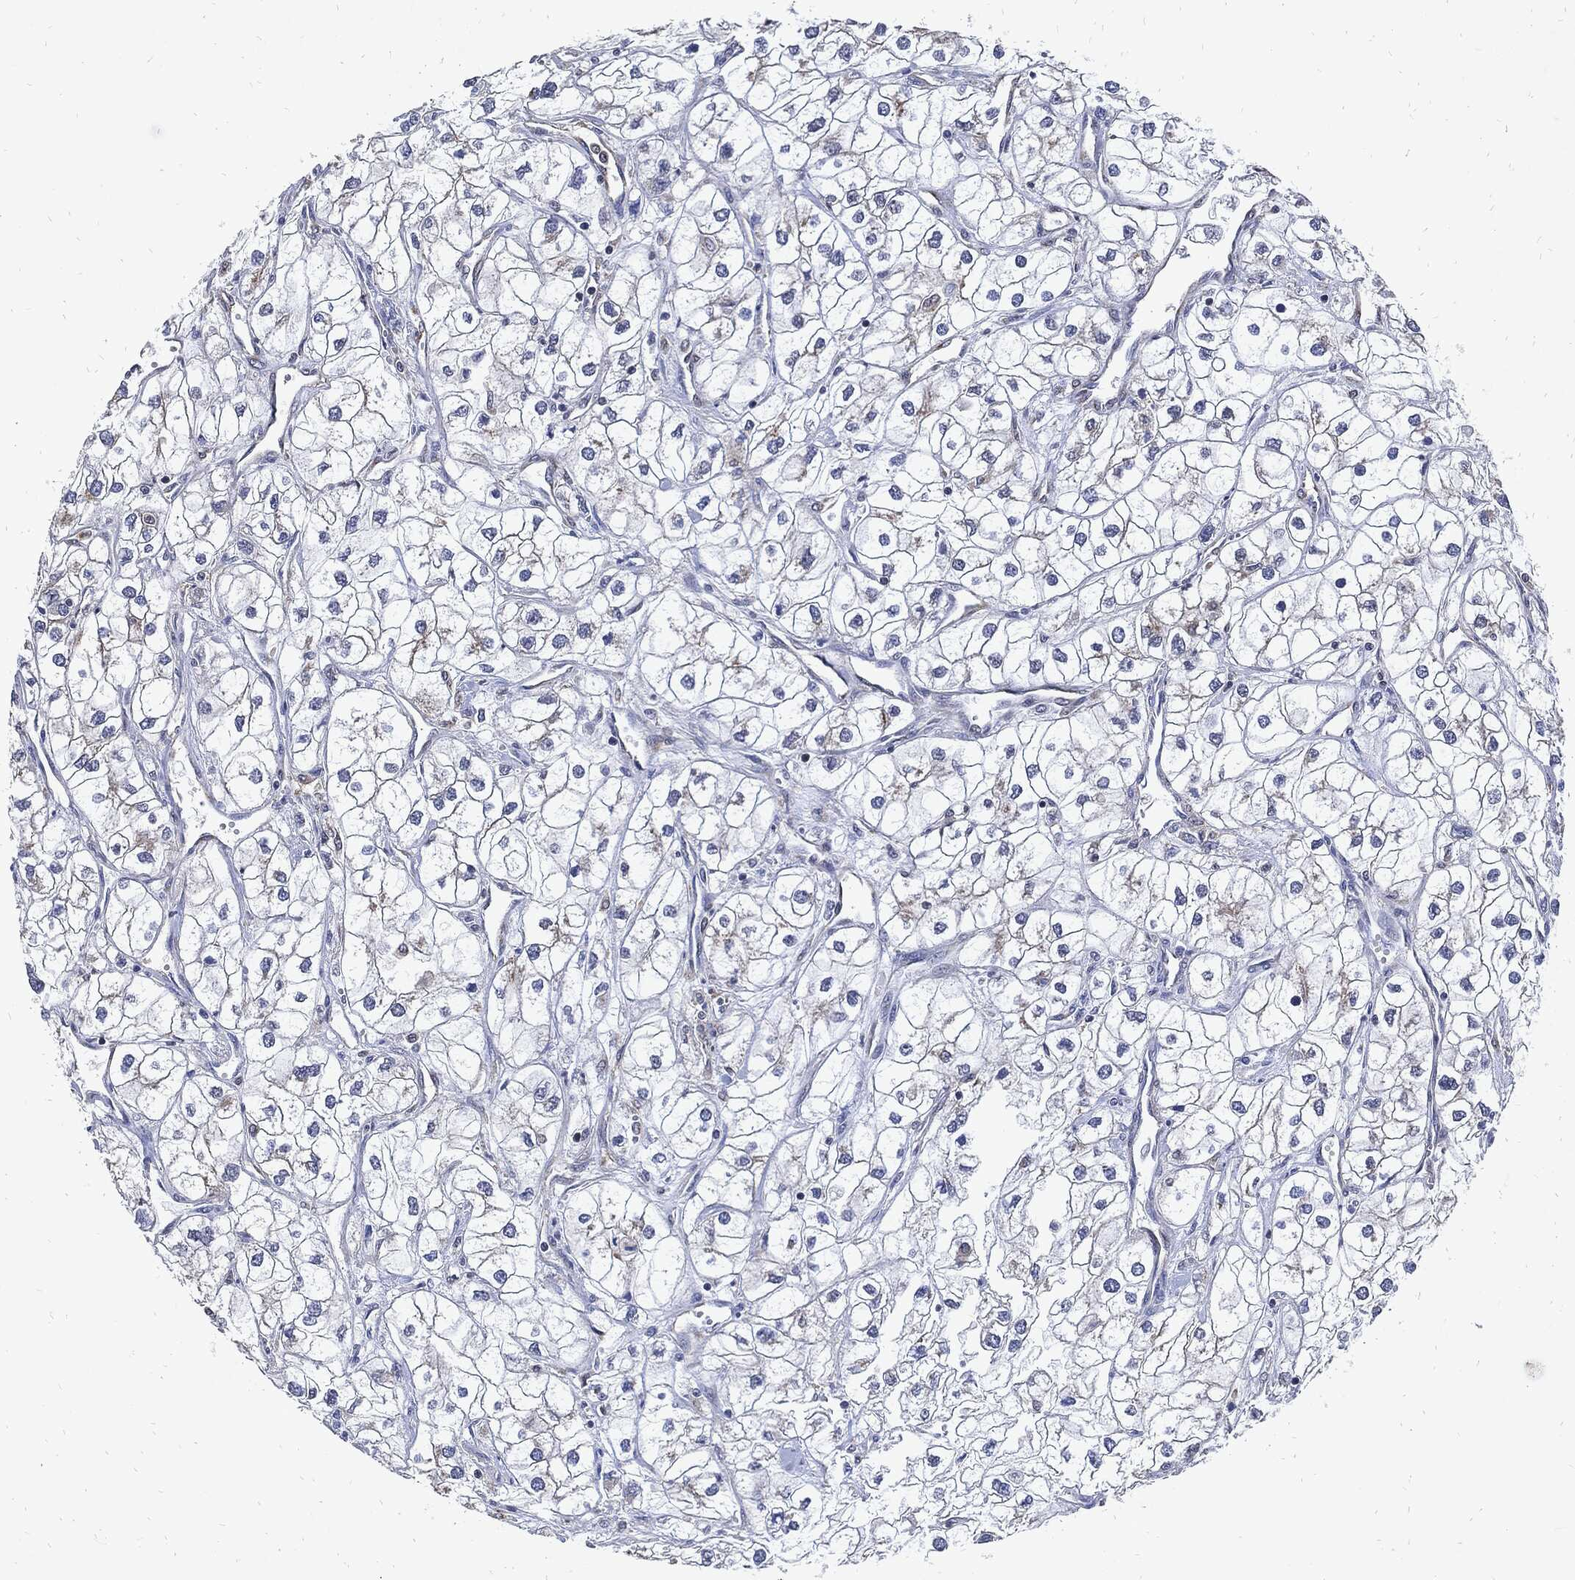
{"staining": {"intensity": "negative", "quantity": "none", "location": "none"}, "tissue": "renal cancer", "cell_type": "Tumor cells", "image_type": "cancer", "snomed": [{"axis": "morphology", "description": "Adenocarcinoma, NOS"}, {"axis": "topography", "description": "Kidney"}], "caption": "IHC photomicrograph of renal adenocarcinoma stained for a protein (brown), which displays no expression in tumor cells.", "gene": "DCTN1", "patient": {"sex": "male", "age": 59}}